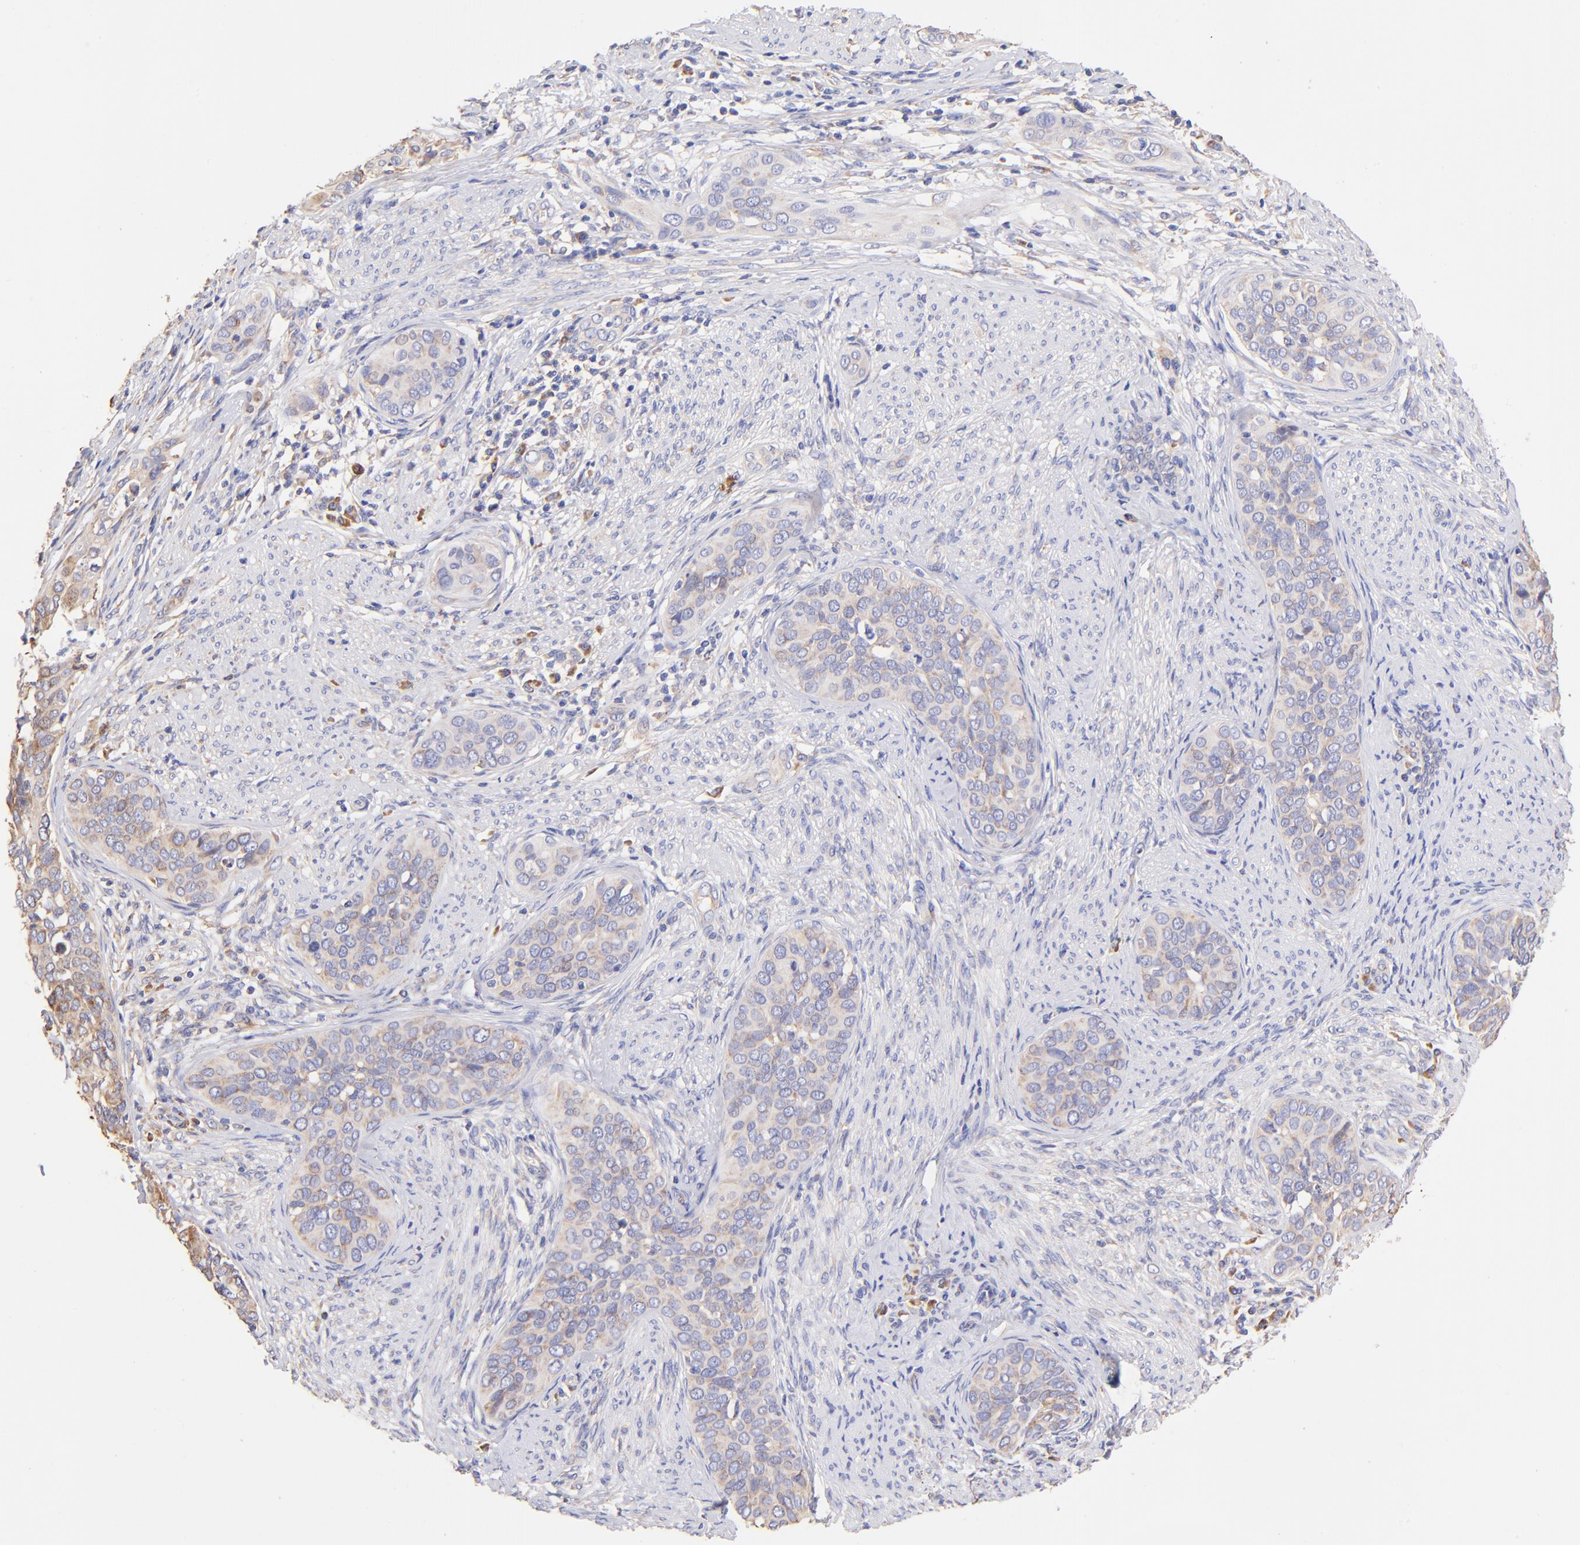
{"staining": {"intensity": "weak", "quantity": "<25%", "location": "cytoplasmic/membranous"}, "tissue": "cervical cancer", "cell_type": "Tumor cells", "image_type": "cancer", "snomed": [{"axis": "morphology", "description": "Squamous cell carcinoma, NOS"}, {"axis": "topography", "description": "Cervix"}], "caption": "Immunohistochemistry histopathology image of cervical cancer stained for a protein (brown), which shows no expression in tumor cells.", "gene": "RPL30", "patient": {"sex": "female", "age": 31}}